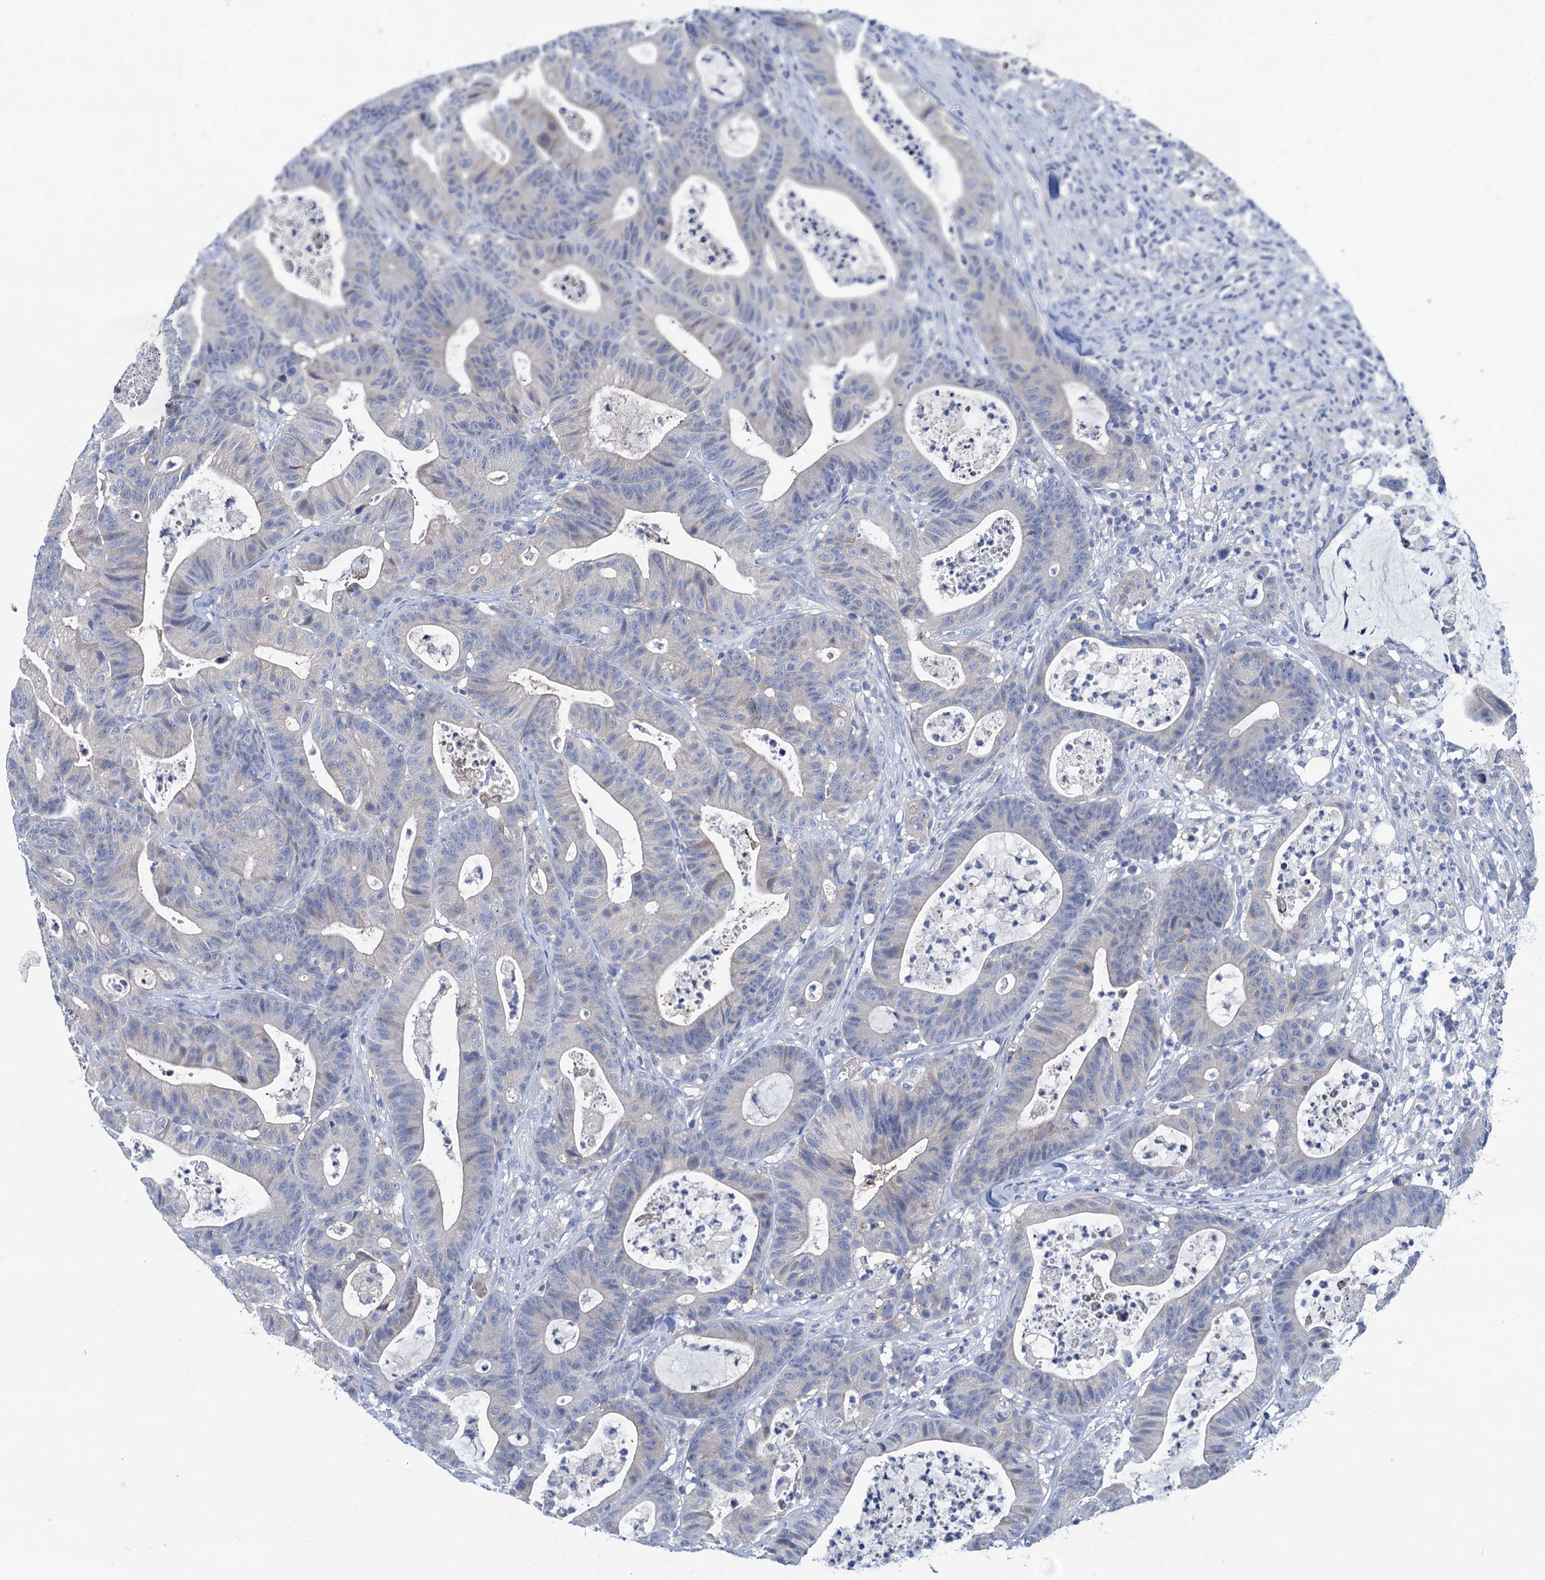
{"staining": {"intensity": "negative", "quantity": "none", "location": "none"}, "tissue": "colorectal cancer", "cell_type": "Tumor cells", "image_type": "cancer", "snomed": [{"axis": "morphology", "description": "Adenocarcinoma, NOS"}, {"axis": "topography", "description": "Colon"}], "caption": "Immunohistochemistry photomicrograph of neoplastic tissue: adenocarcinoma (colorectal) stained with DAB demonstrates no significant protein positivity in tumor cells.", "gene": "RTKN2", "patient": {"sex": "female", "age": 84}}